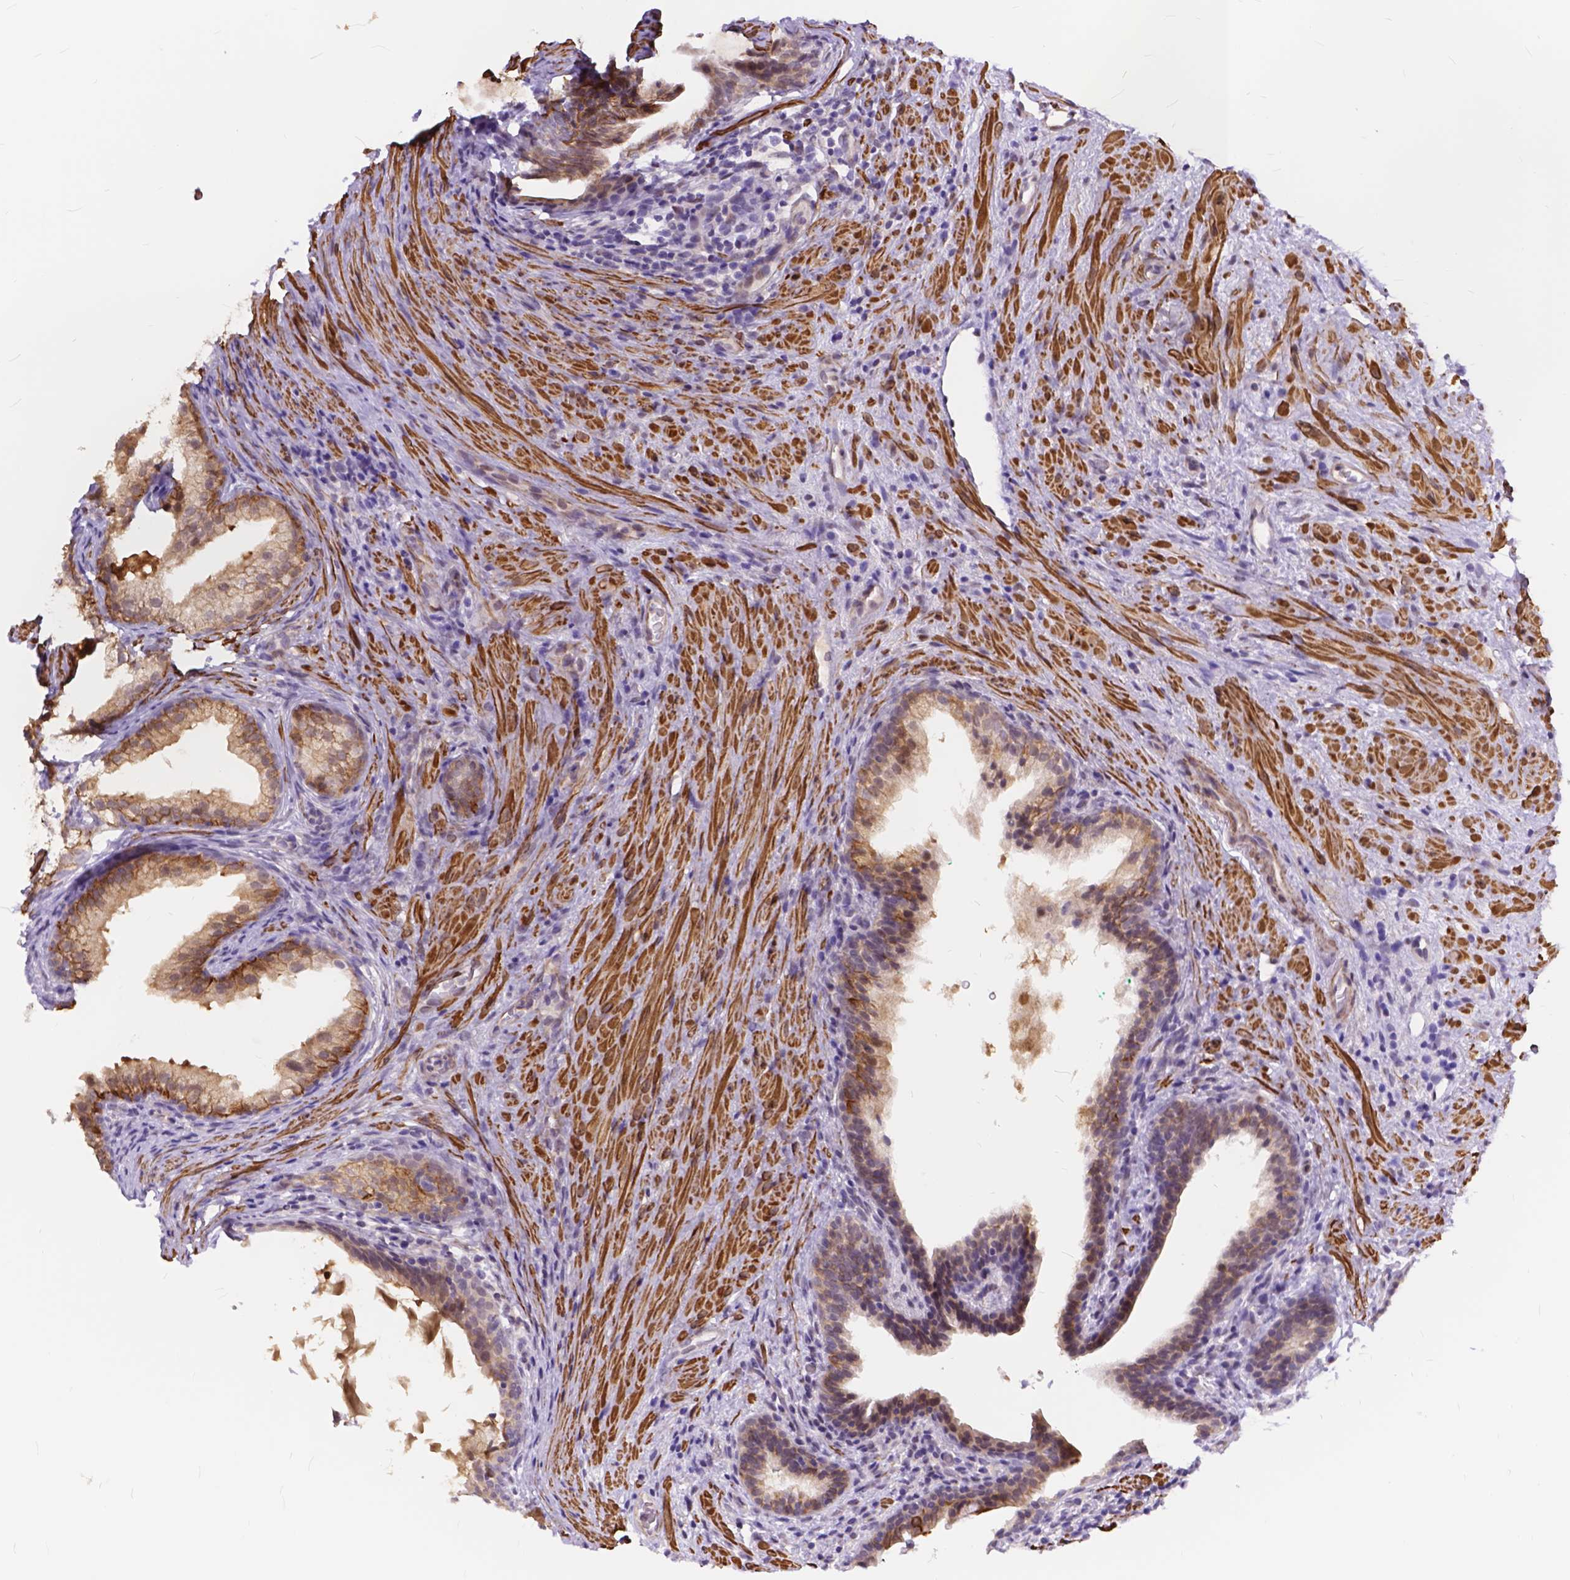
{"staining": {"intensity": "strong", "quantity": "<25%", "location": "cytoplasmic/membranous"}, "tissue": "prostate cancer", "cell_type": "Tumor cells", "image_type": "cancer", "snomed": [{"axis": "morphology", "description": "Adenocarcinoma, Low grade"}, {"axis": "topography", "description": "Prostate and seminal vesicle, NOS"}], "caption": "Protein staining of adenocarcinoma (low-grade) (prostate) tissue displays strong cytoplasmic/membranous expression in about <25% of tumor cells. (Brightfield microscopy of DAB IHC at high magnification).", "gene": "MAN2C1", "patient": {"sex": "male", "age": 71}}